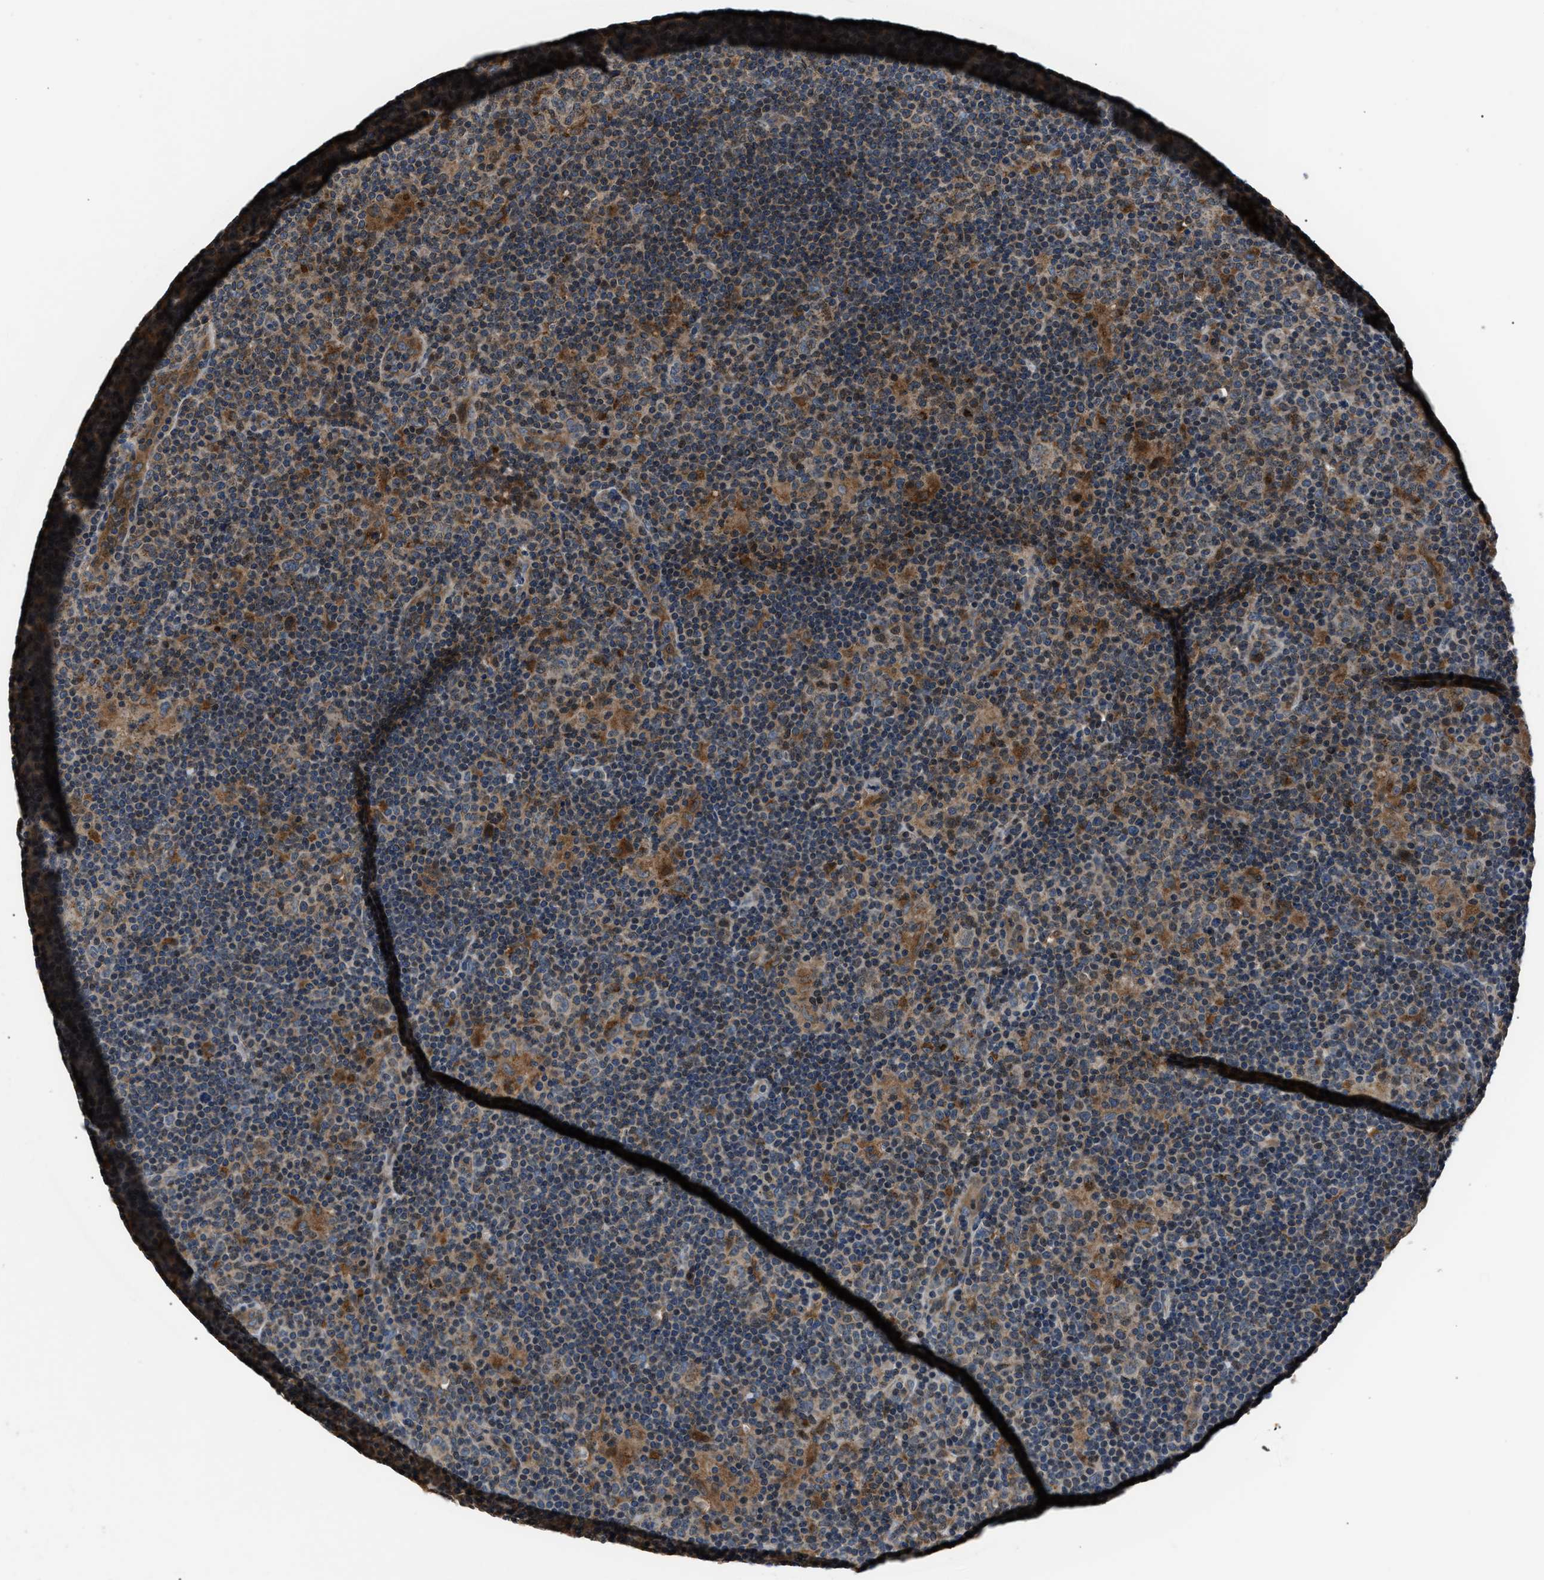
{"staining": {"intensity": "weak", "quantity": ">75%", "location": "cytoplasmic/membranous"}, "tissue": "lymphoma", "cell_type": "Tumor cells", "image_type": "cancer", "snomed": [{"axis": "morphology", "description": "Hodgkin's disease, NOS"}, {"axis": "topography", "description": "Lymph node"}], "caption": "Immunohistochemistry of Hodgkin's disease demonstrates low levels of weak cytoplasmic/membranous expression in approximately >75% of tumor cells.", "gene": "TNRC18", "patient": {"sex": "female", "age": 57}}